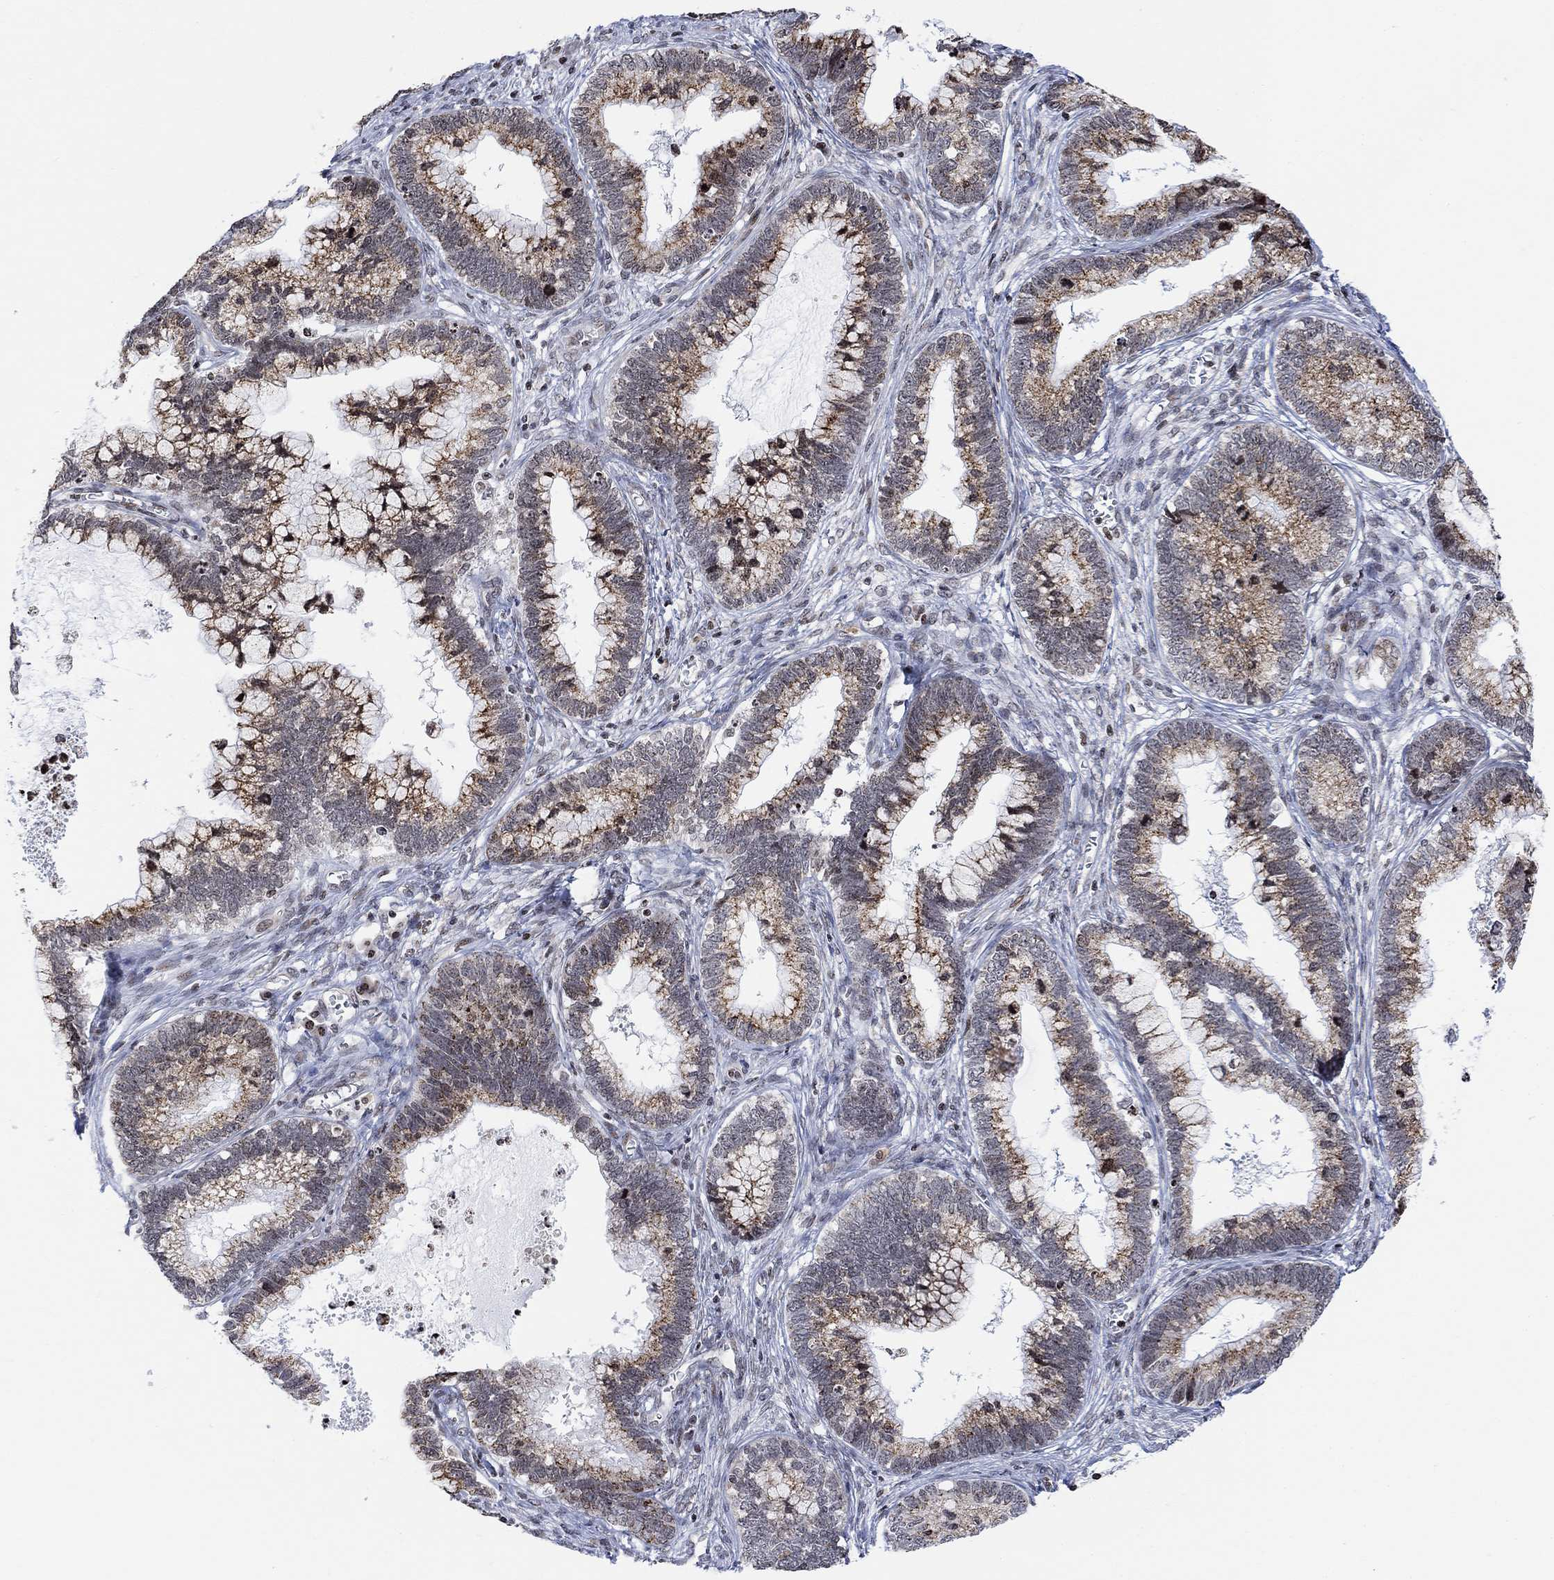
{"staining": {"intensity": "moderate", "quantity": ">75%", "location": "cytoplasmic/membranous"}, "tissue": "cervical cancer", "cell_type": "Tumor cells", "image_type": "cancer", "snomed": [{"axis": "morphology", "description": "Adenocarcinoma, NOS"}, {"axis": "topography", "description": "Cervix"}], "caption": "Cervical cancer (adenocarcinoma) stained with a brown dye shows moderate cytoplasmic/membranous positive positivity in about >75% of tumor cells.", "gene": "ABHD14A", "patient": {"sex": "female", "age": 44}}